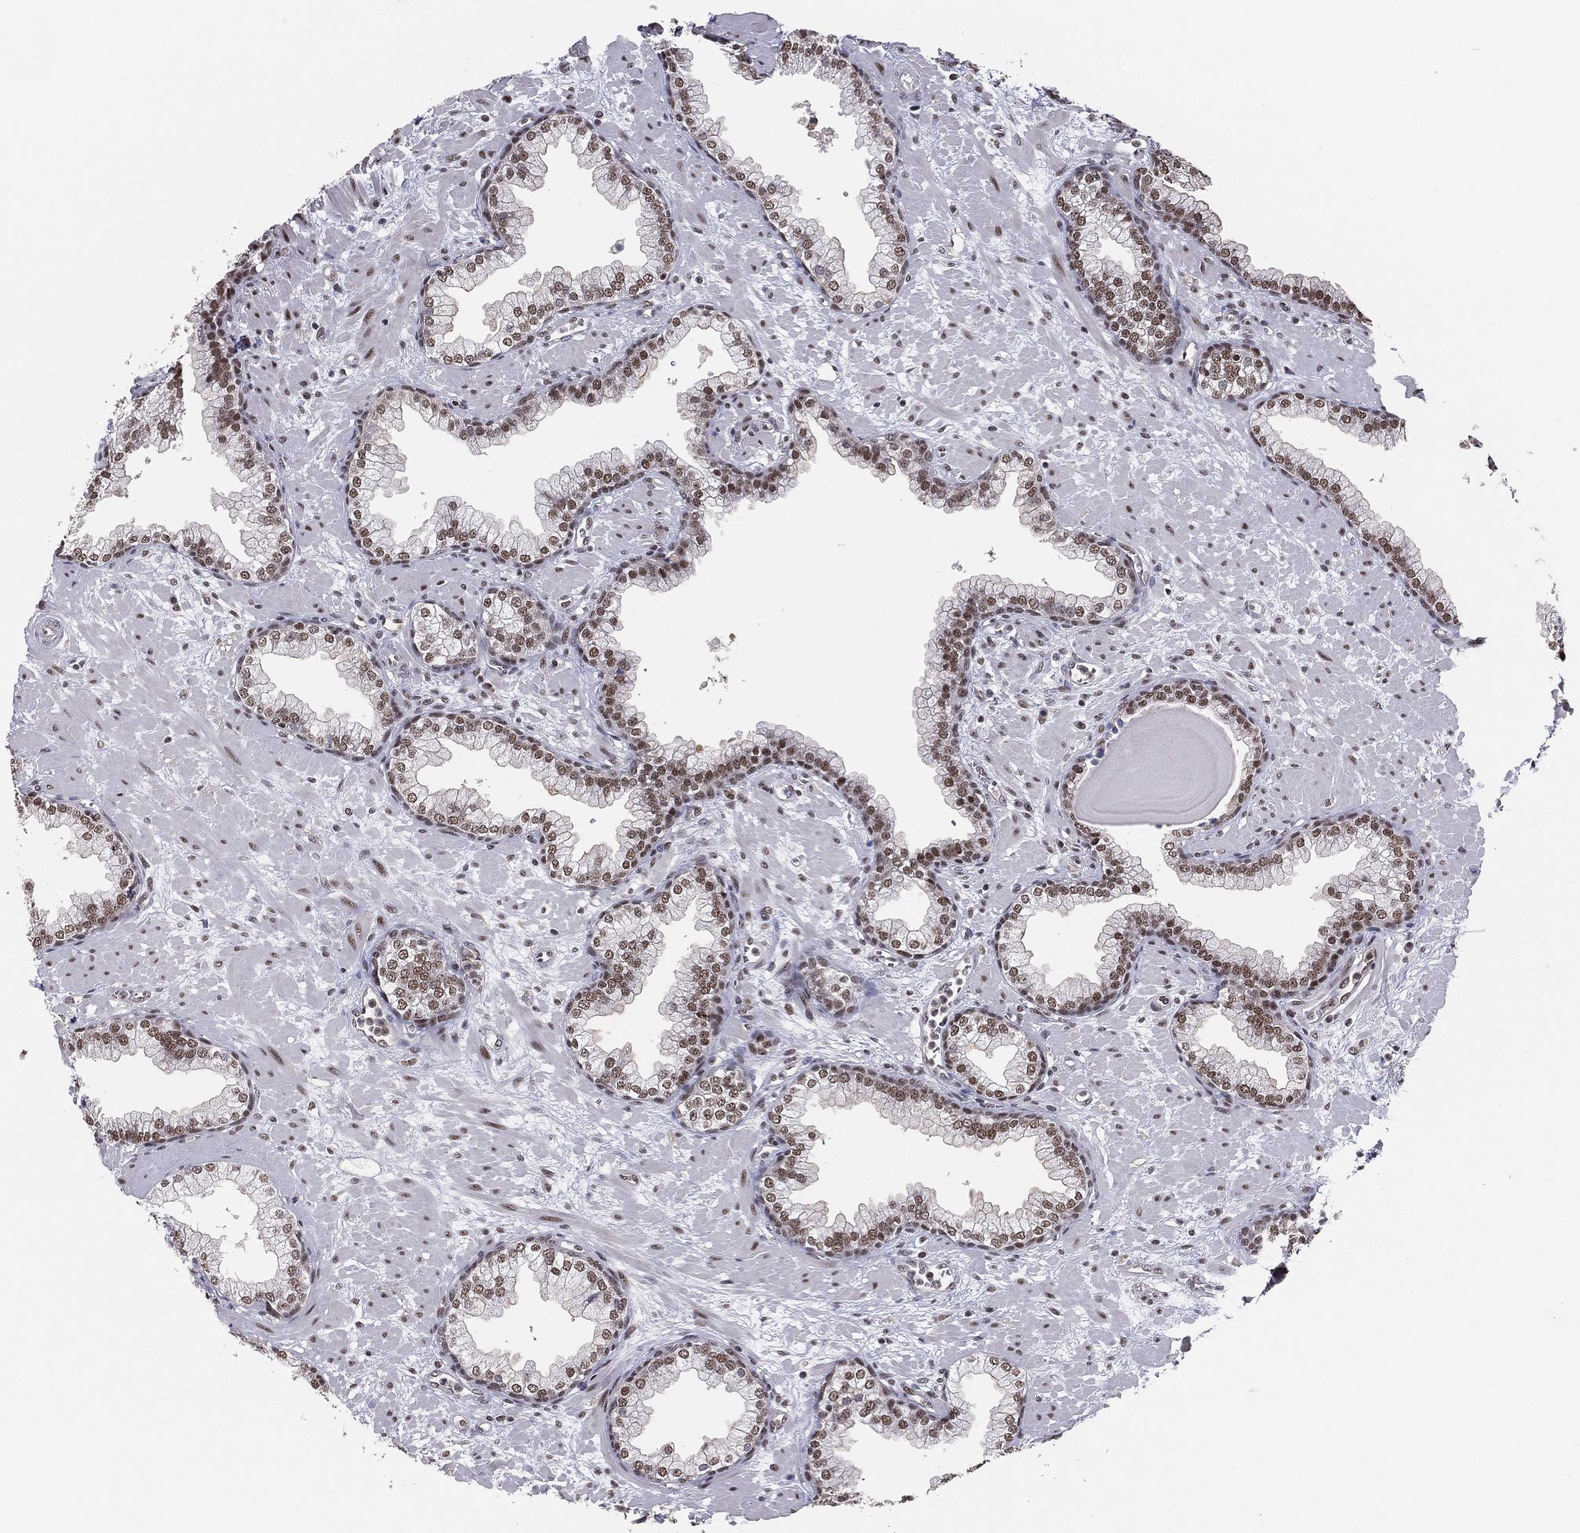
{"staining": {"intensity": "moderate", "quantity": "25%-75%", "location": "nuclear"}, "tissue": "prostate", "cell_type": "Glandular cells", "image_type": "normal", "snomed": [{"axis": "morphology", "description": "Normal tissue, NOS"}, {"axis": "topography", "description": "Prostate"}], "caption": "Prostate stained with DAB immunohistochemistry (IHC) reveals medium levels of moderate nuclear positivity in about 25%-75% of glandular cells.", "gene": "GPALPP1", "patient": {"sex": "male", "age": 63}}